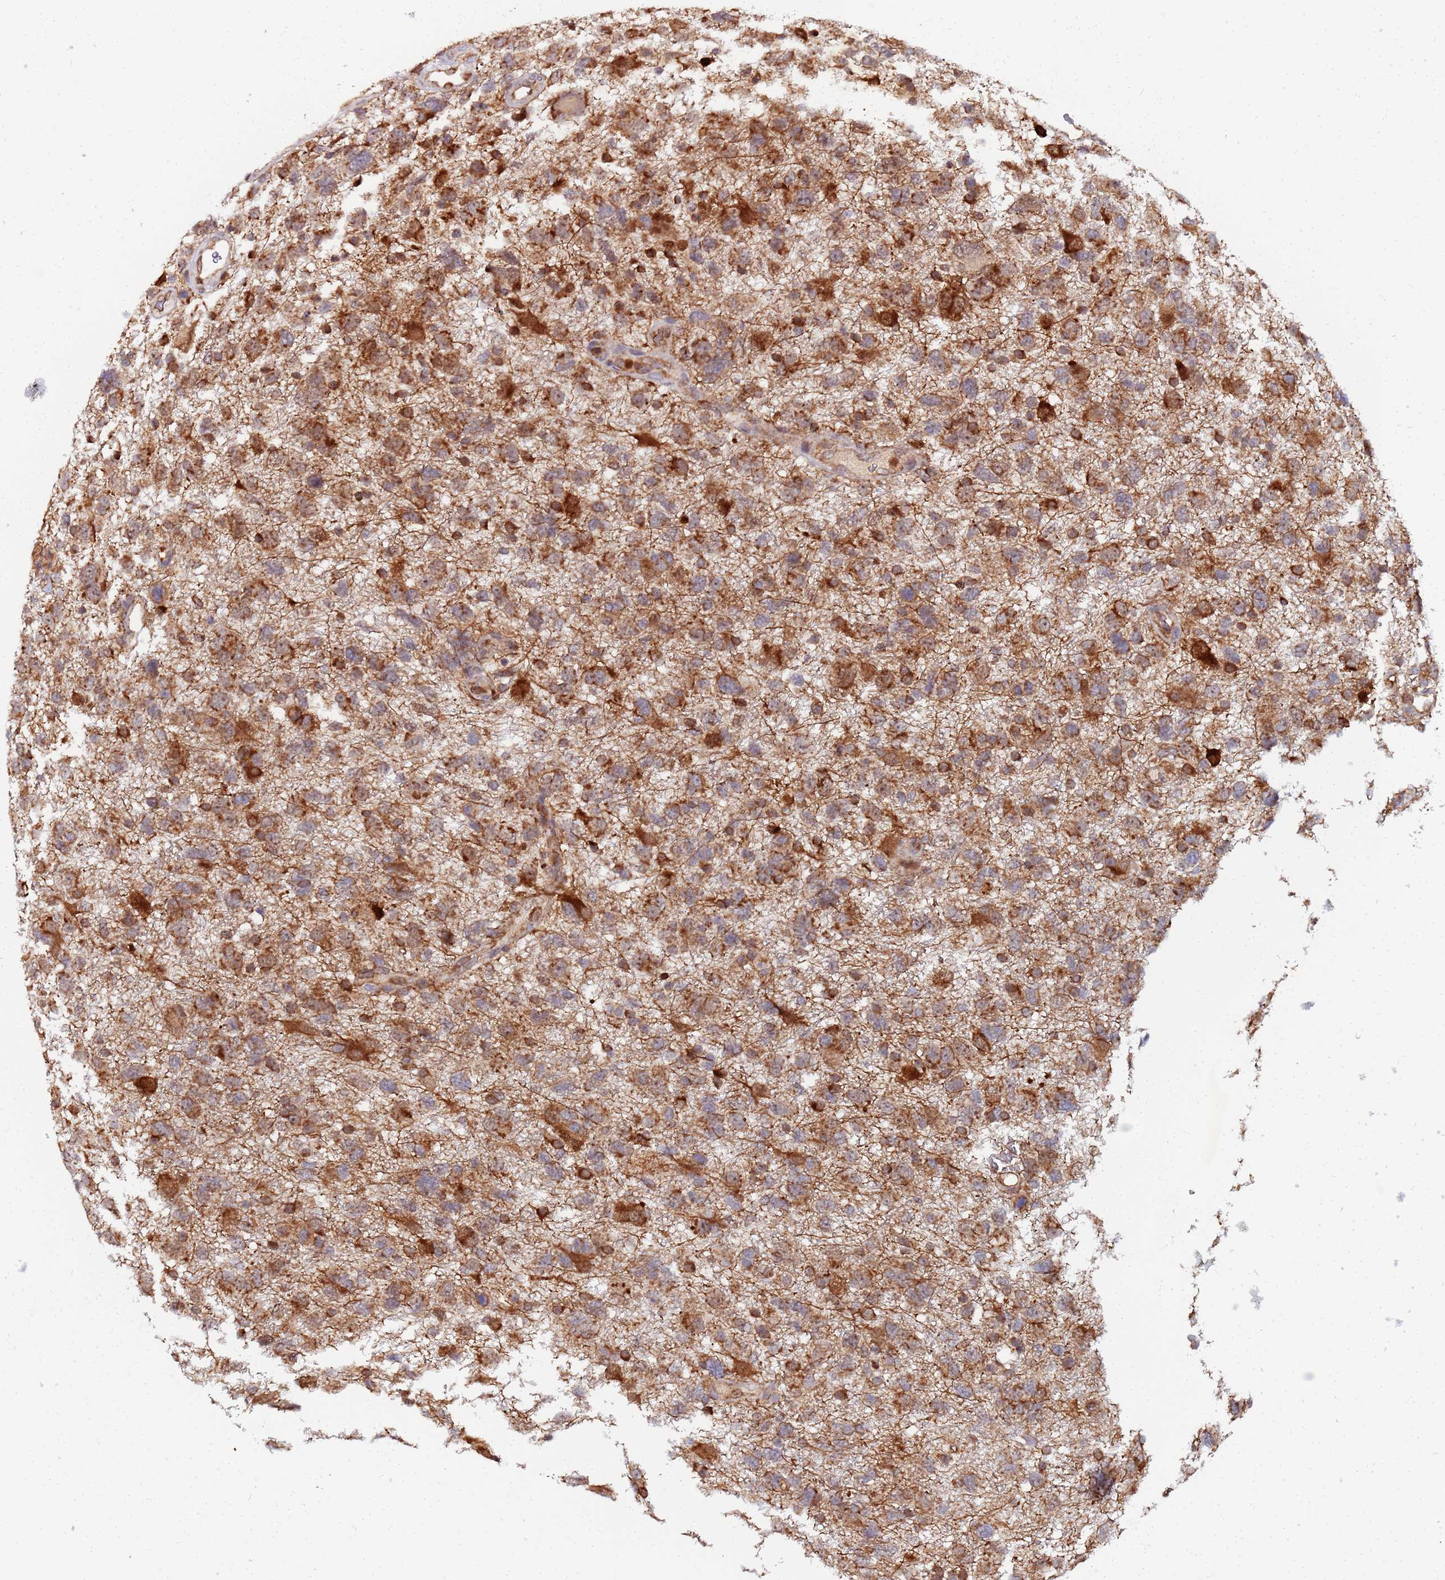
{"staining": {"intensity": "moderate", "quantity": ">75%", "location": "cytoplasmic/membranous"}, "tissue": "glioma", "cell_type": "Tumor cells", "image_type": "cancer", "snomed": [{"axis": "morphology", "description": "Glioma, malignant, High grade"}, {"axis": "topography", "description": "Brain"}], "caption": "IHC histopathology image of human high-grade glioma (malignant) stained for a protein (brown), which exhibits medium levels of moderate cytoplasmic/membranous positivity in about >75% of tumor cells.", "gene": "CCDC127", "patient": {"sex": "male", "age": 61}}